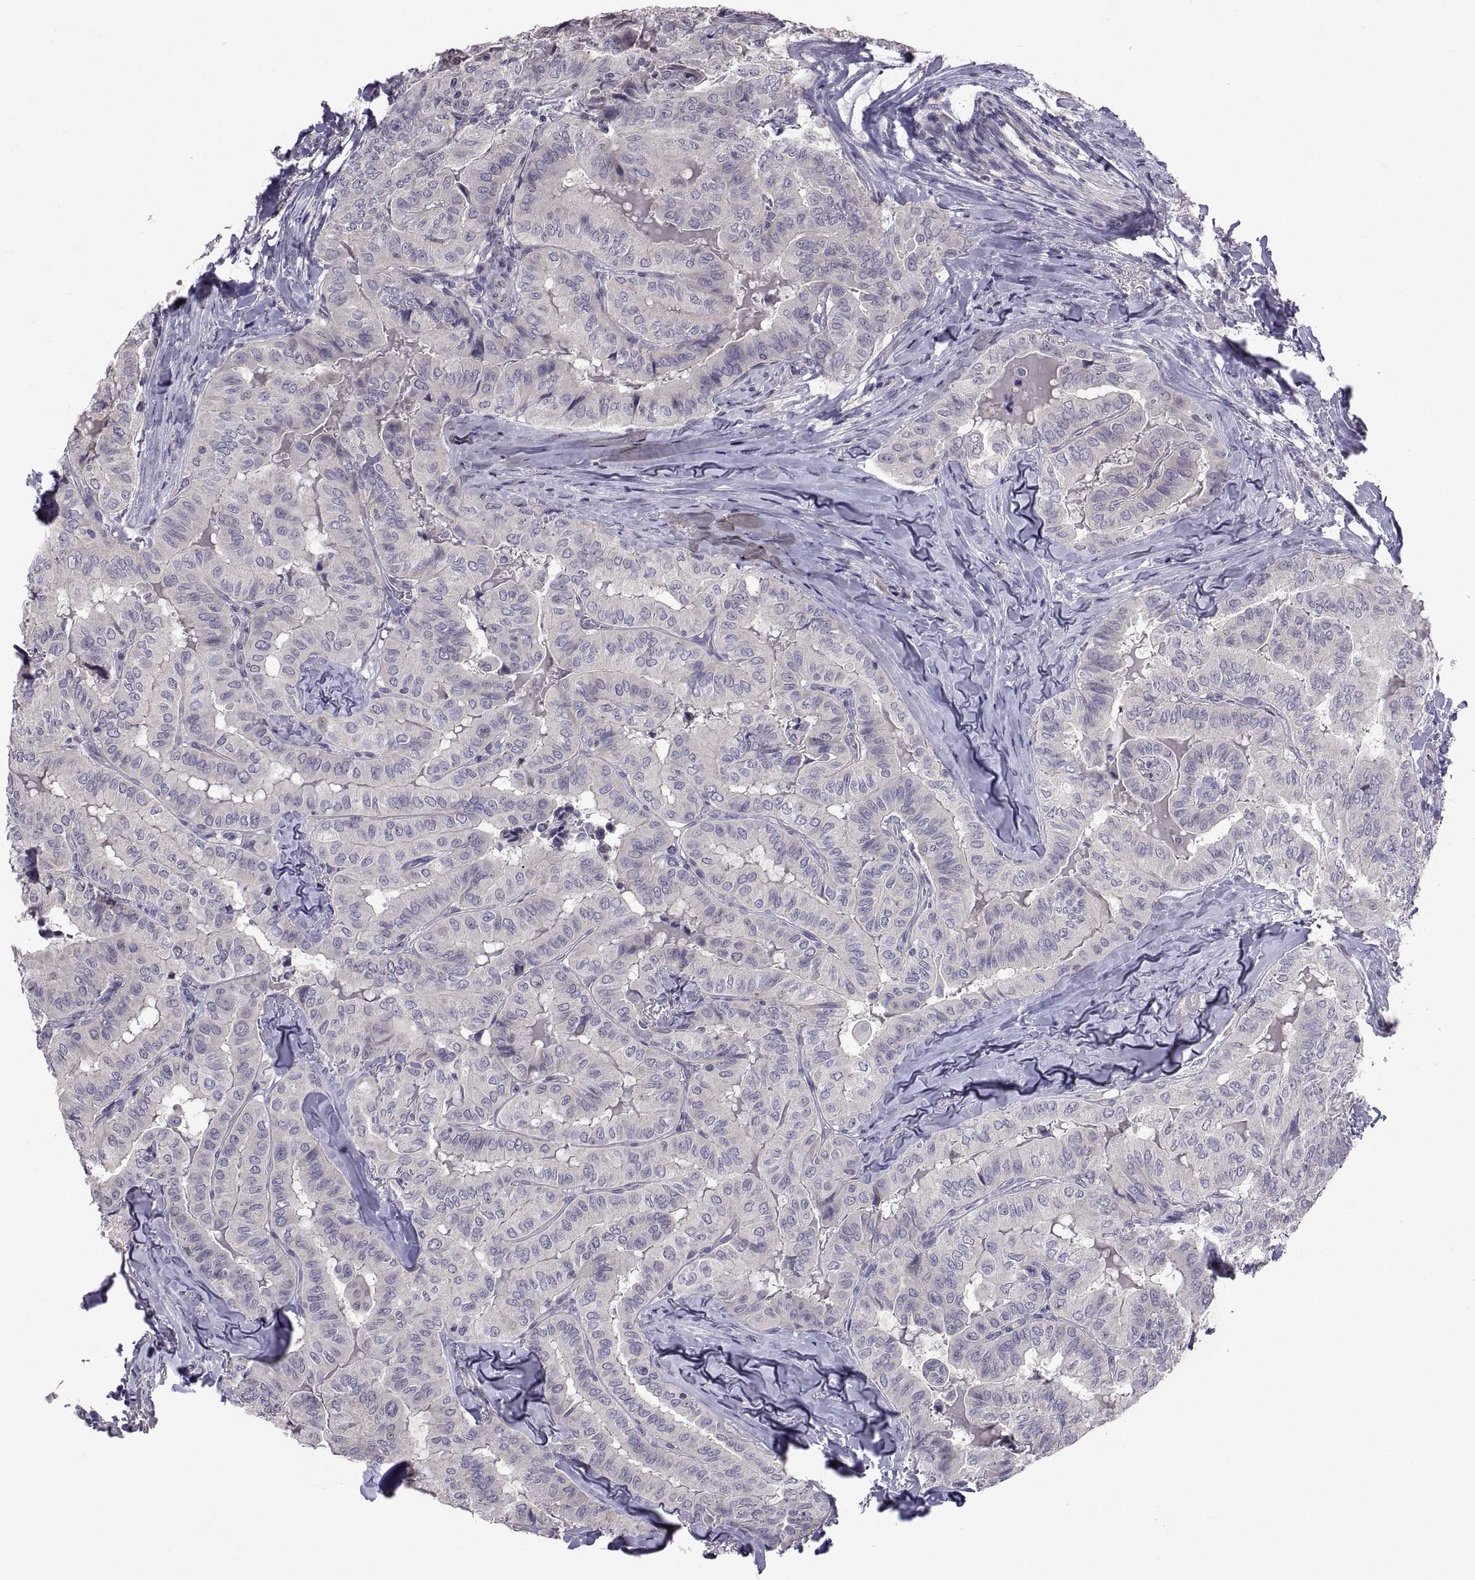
{"staining": {"intensity": "negative", "quantity": "none", "location": "none"}, "tissue": "thyroid cancer", "cell_type": "Tumor cells", "image_type": "cancer", "snomed": [{"axis": "morphology", "description": "Papillary adenocarcinoma, NOS"}, {"axis": "topography", "description": "Thyroid gland"}], "caption": "A histopathology image of thyroid cancer stained for a protein demonstrates no brown staining in tumor cells. (DAB (3,3'-diaminobenzidine) immunohistochemistry (IHC), high magnification).", "gene": "NPTX2", "patient": {"sex": "female", "age": 68}}